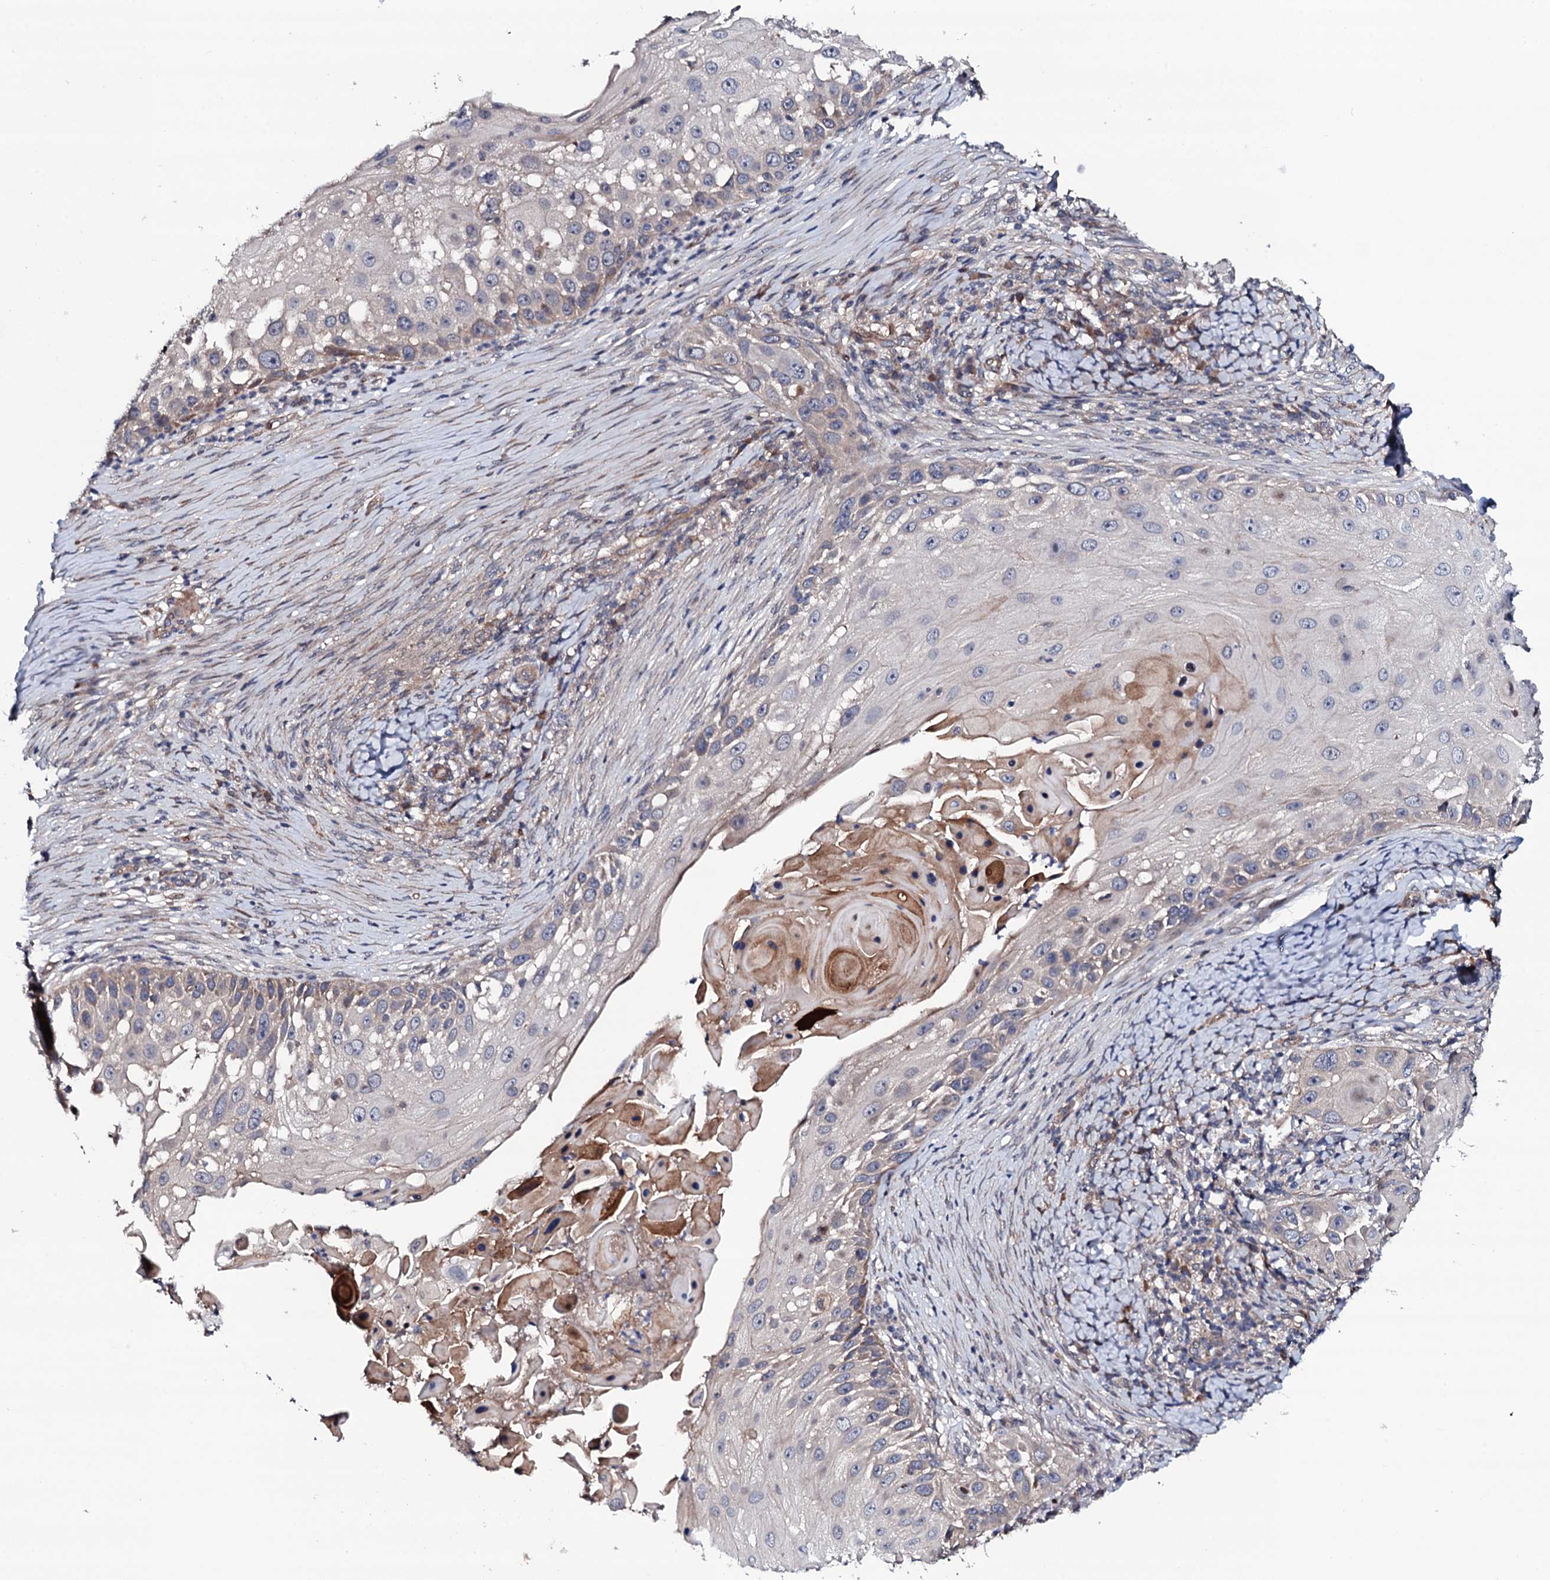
{"staining": {"intensity": "negative", "quantity": "none", "location": "none"}, "tissue": "skin cancer", "cell_type": "Tumor cells", "image_type": "cancer", "snomed": [{"axis": "morphology", "description": "Squamous cell carcinoma, NOS"}, {"axis": "topography", "description": "Skin"}], "caption": "Human squamous cell carcinoma (skin) stained for a protein using immunohistochemistry shows no expression in tumor cells.", "gene": "CIAO2A", "patient": {"sex": "female", "age": 44}}